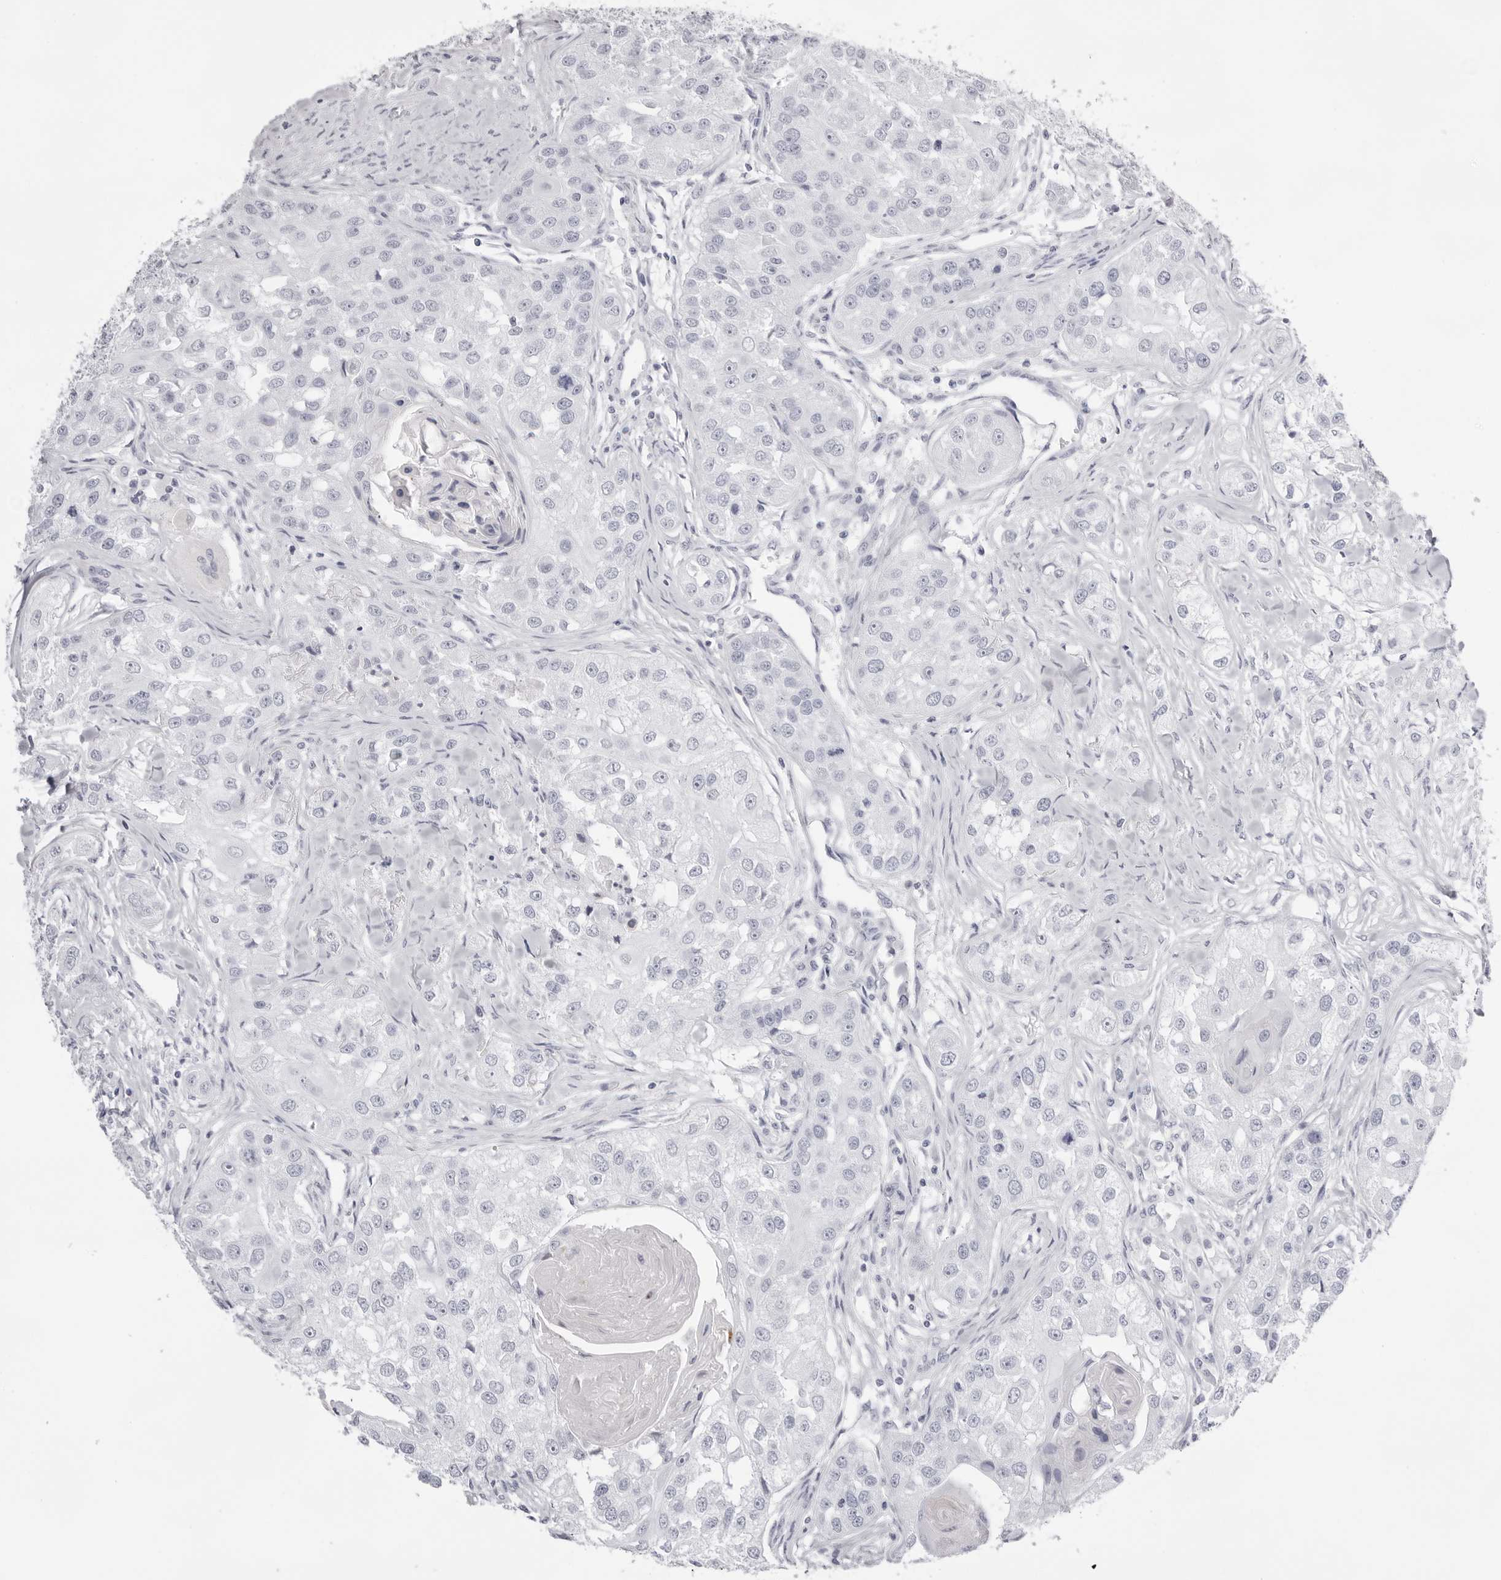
{"staining": {"intensity": "negative", "quantity": "none", "location": "none"}, "tissue": "head and neck cancer", "cell_type": "Tumor cells", "image_type": "cancer", "snomed": [{"axis": "morphology", "description": "Normal tissue, NOS"}, {"axis": "morphology", "description": "Squamous cell carcinoma, NOS"}, {"axis": "topography", "description": "Skeletal muscle"}, {"axis": "topography", "description": "Head-Neck"}], "caption": "Tumor cells show no significant expression in head and neck cancer. (Immunohistochemistry (ihc), brightfield microscopy, high magnification).", "gene": "TMOD4", "patient": {"sex": "male", "age": 51}}